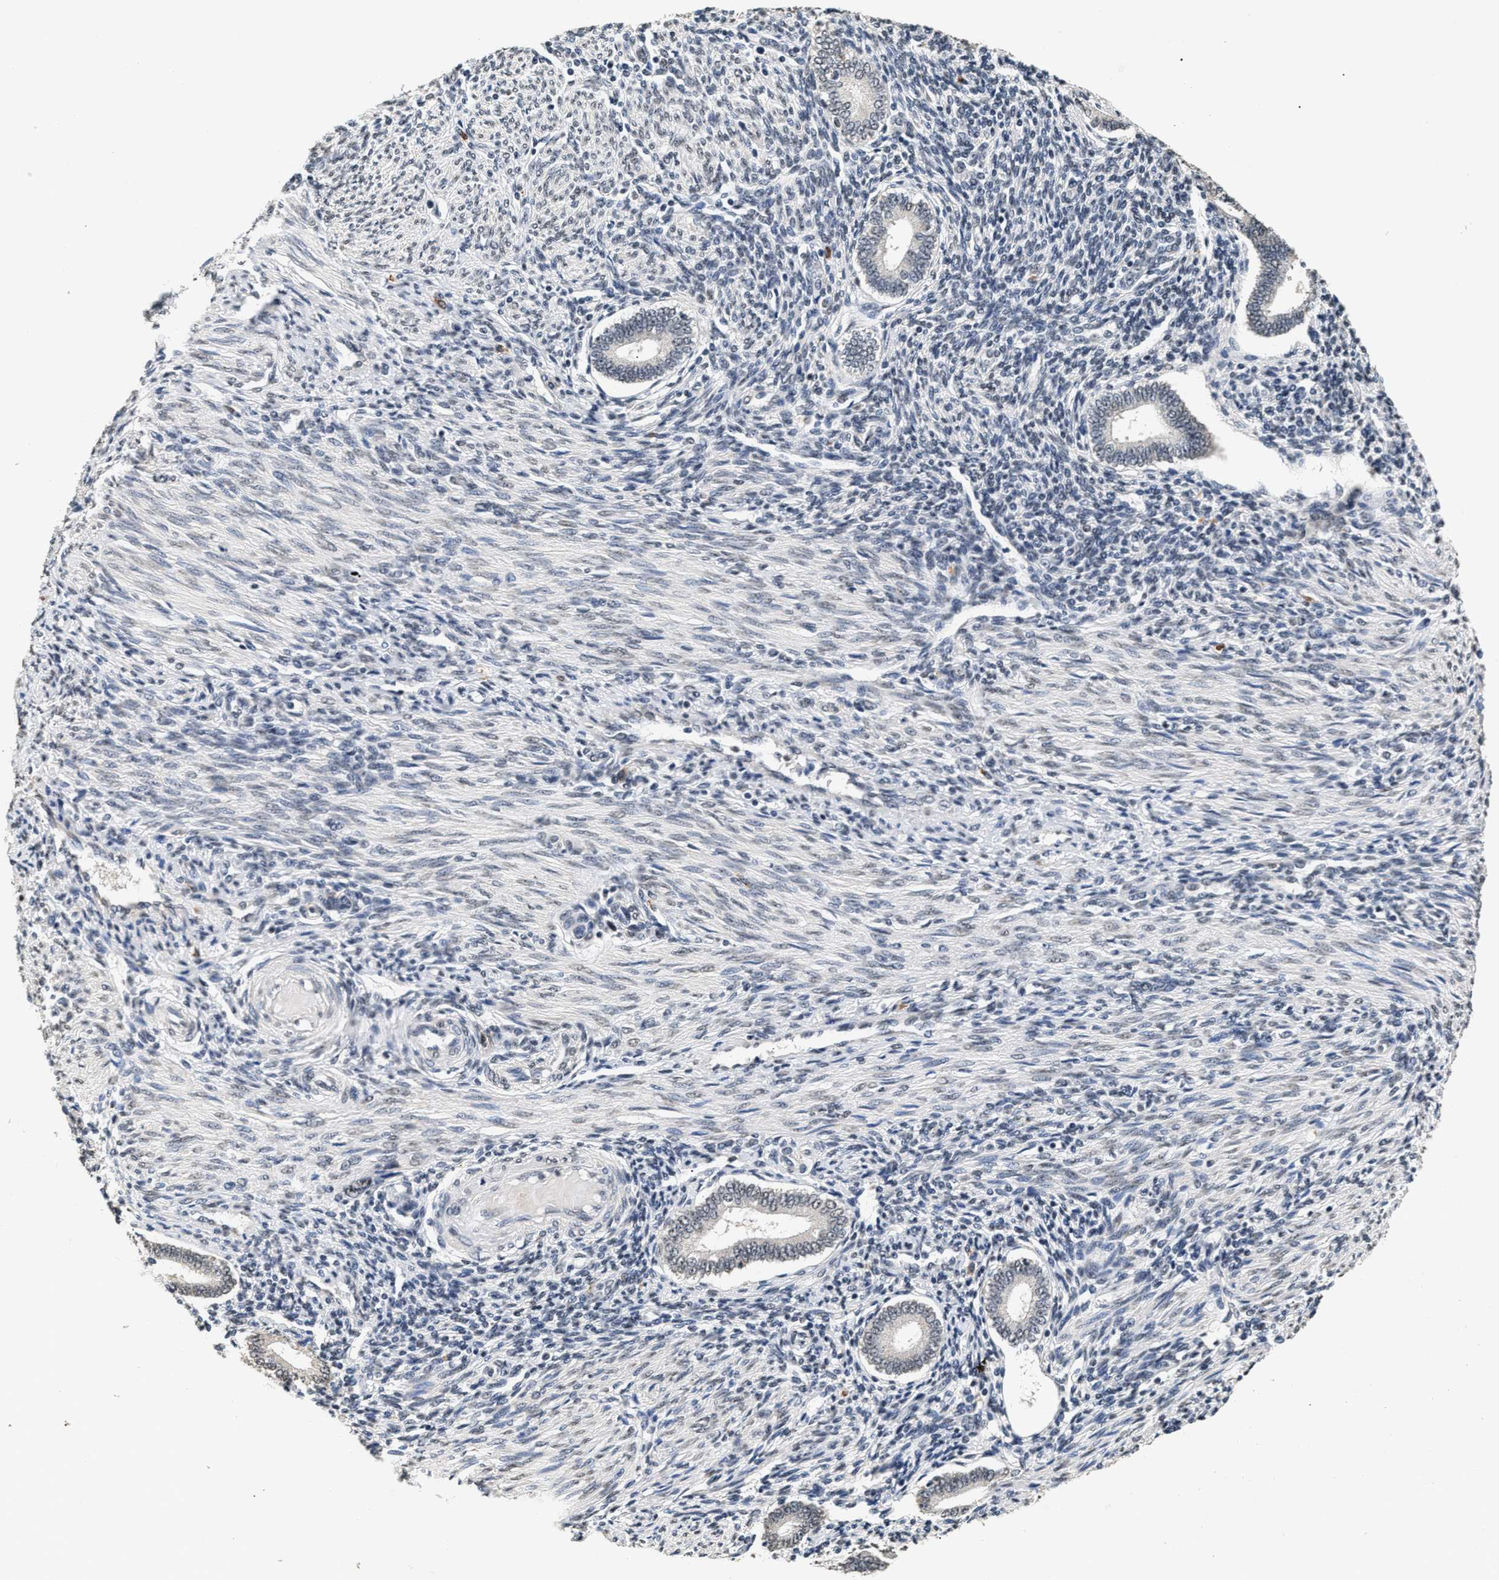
{"staining": {"intensity": "negative", "quantity": "none", "location": "none"}, "tissue": "endometrium", "cell_type": "Cells in endometrial stroma", "image_type": "normal", "snomed": [{"axis": "morphology", "description": "Normal tissue, NOS"}, {"axis": "topography", "description": "Endometrium"}], "caption": "DAB immunohistochemical staining of normal endometrium shows no significant staining in cells in endometrial stroma.", "gene": "THOC1", "patient": {"sex": "female", "age": 42}}